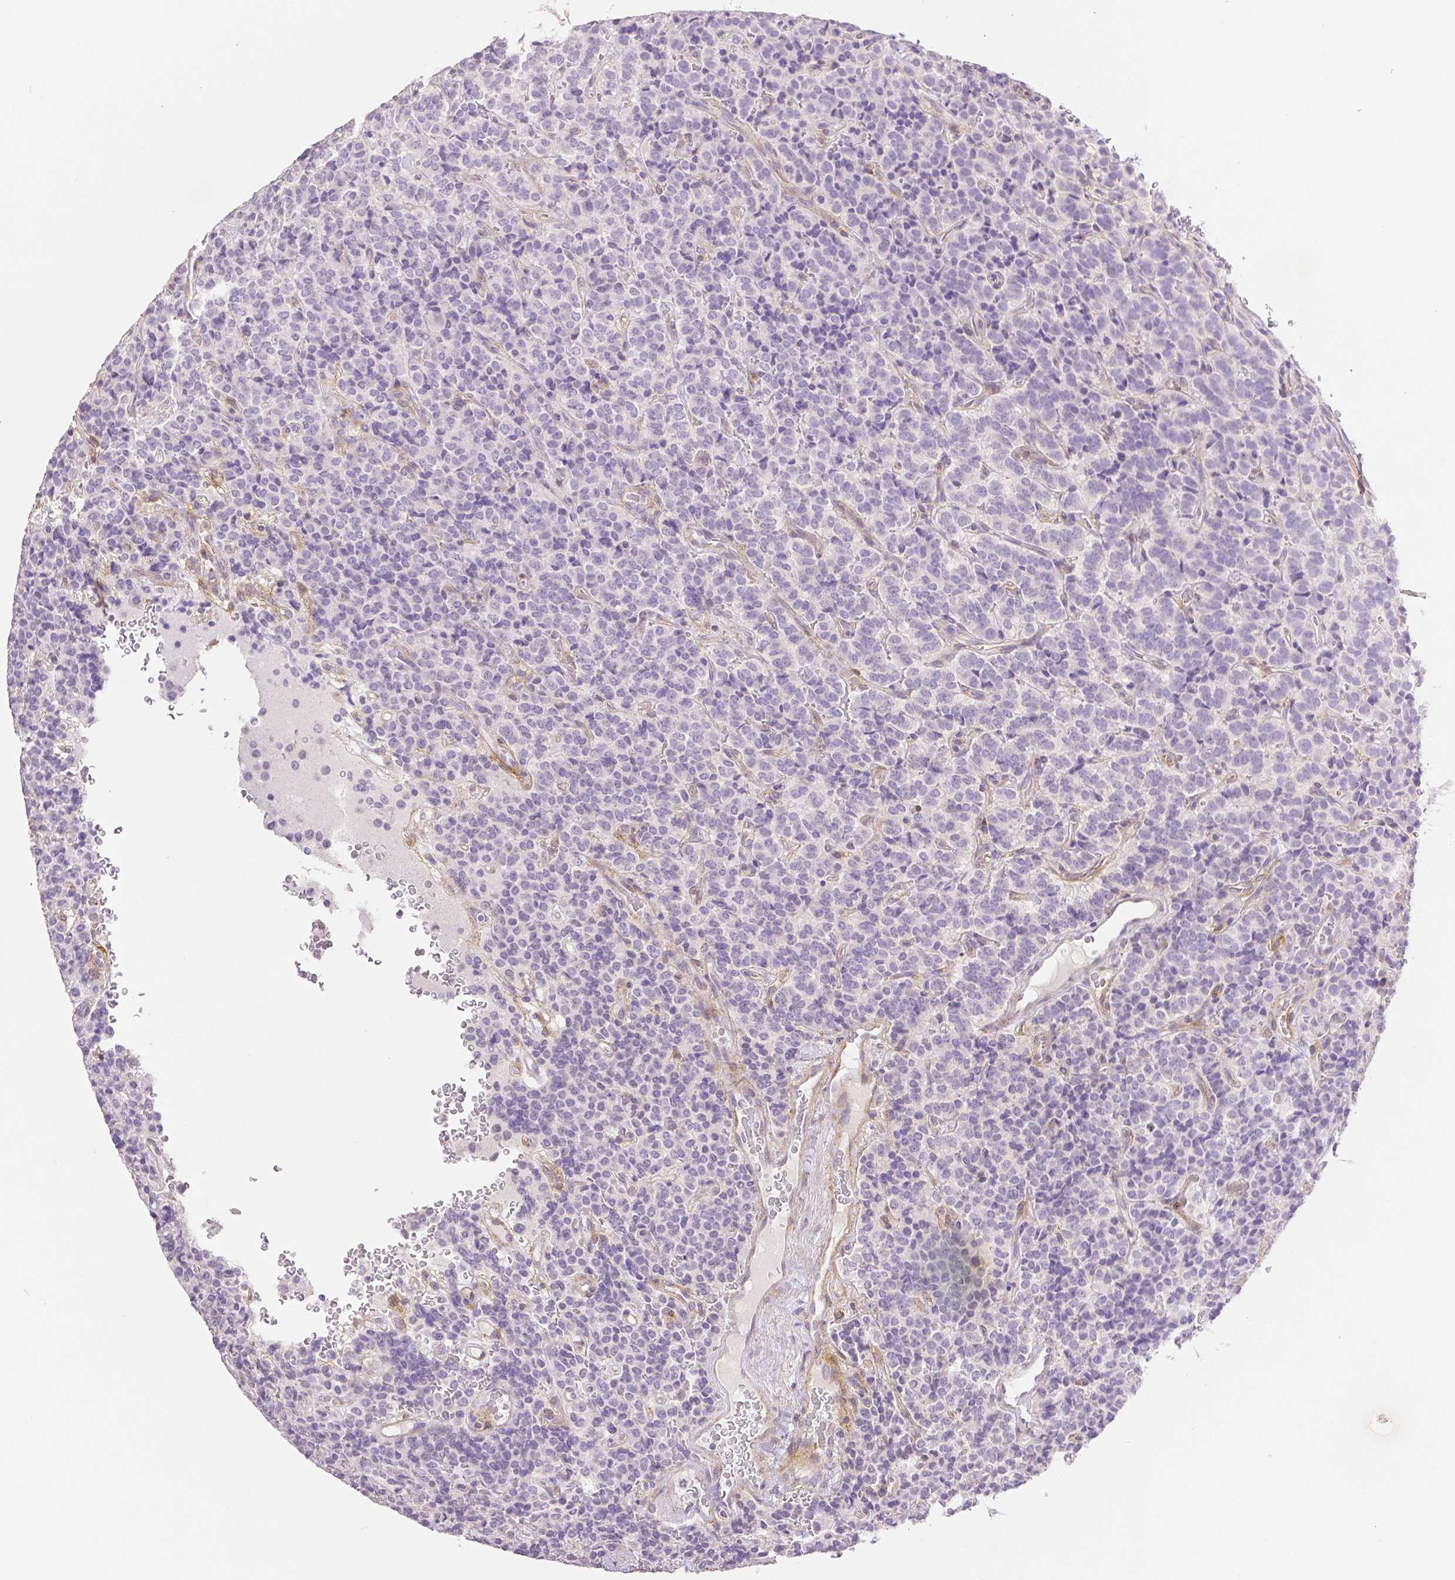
{"staining": {"intensity": "negative", "quantity": "none", "location": "none"}, "tissue": "carcinoid", "cell_type": "Tumor cells", "image_type": "cancer", "snomed": [{"axis": "morphology", "description": "Carcinoid, malignant, NOS"}, {"axis": "topography", "description": "Pancreas"}], "caption": "Image shows no significant protein positivity in tumor cells of carcinoid (malignant). (Brightfield microscopy of DAB (3,3'-diaminobenzidine) immunohistochemistry (IHC) at high magnification).", "gene": "THY1", "patient": {"sex": "male", "age": 36}}